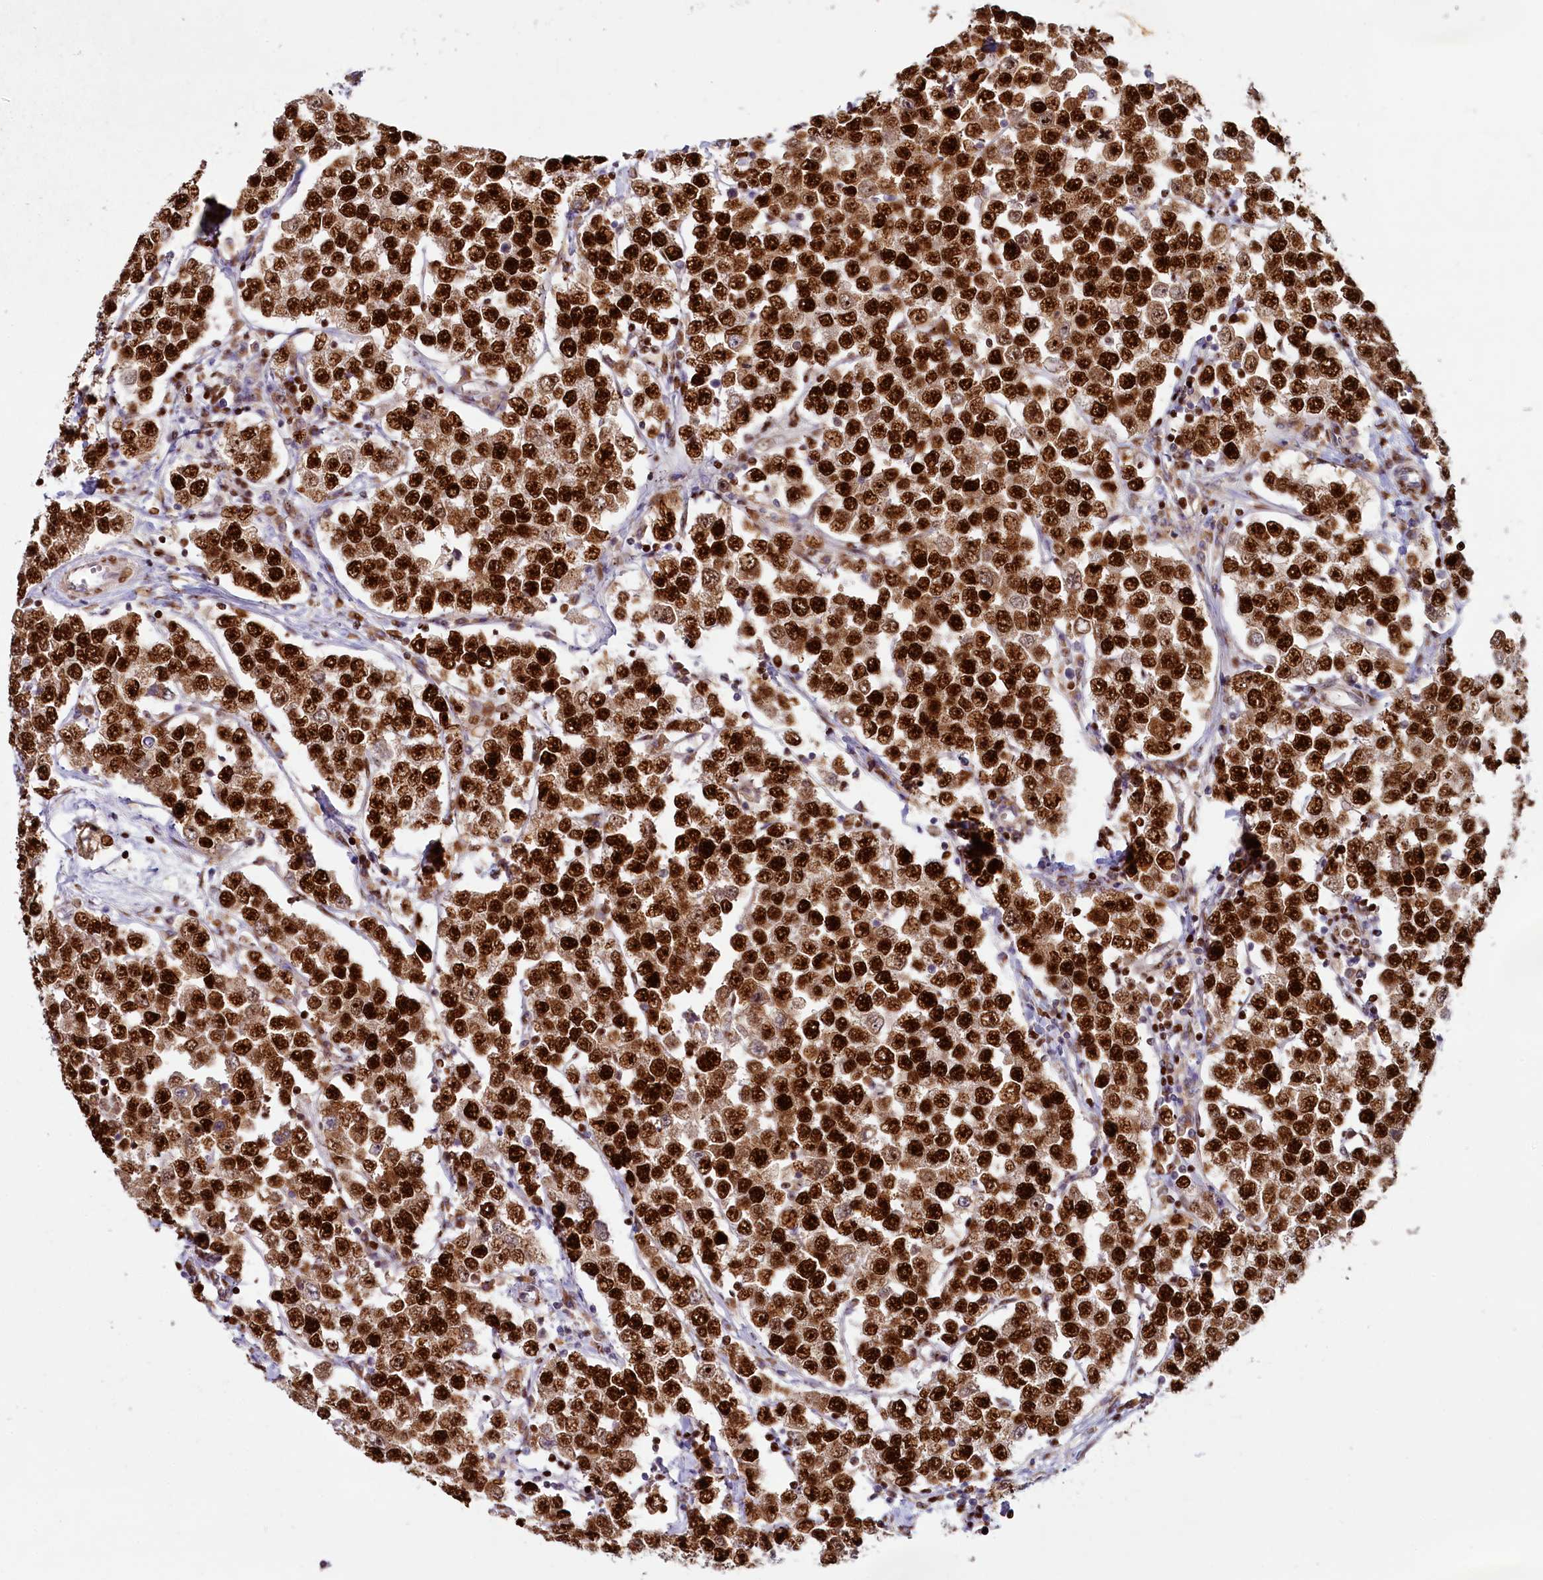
{"staining": {"intensity": "strong", "quantity": ">75%", "location": "nuclear"}, "tissue": "testis cancer", "cell_type": "Tumor cells", "image_type": "cancer", "snomed": [{"axis": "morphology", "description": "Seminoma, NOS"}, {"axis": "topography", "description": "Testis"}], "caption": "Testis cancer (seminoma) stained with a brown dye displays strong nuclear positive expression in about >75% of tumor cells.", "gene": "TCOF1", "patient": {"sex": "male", "age": 28}}